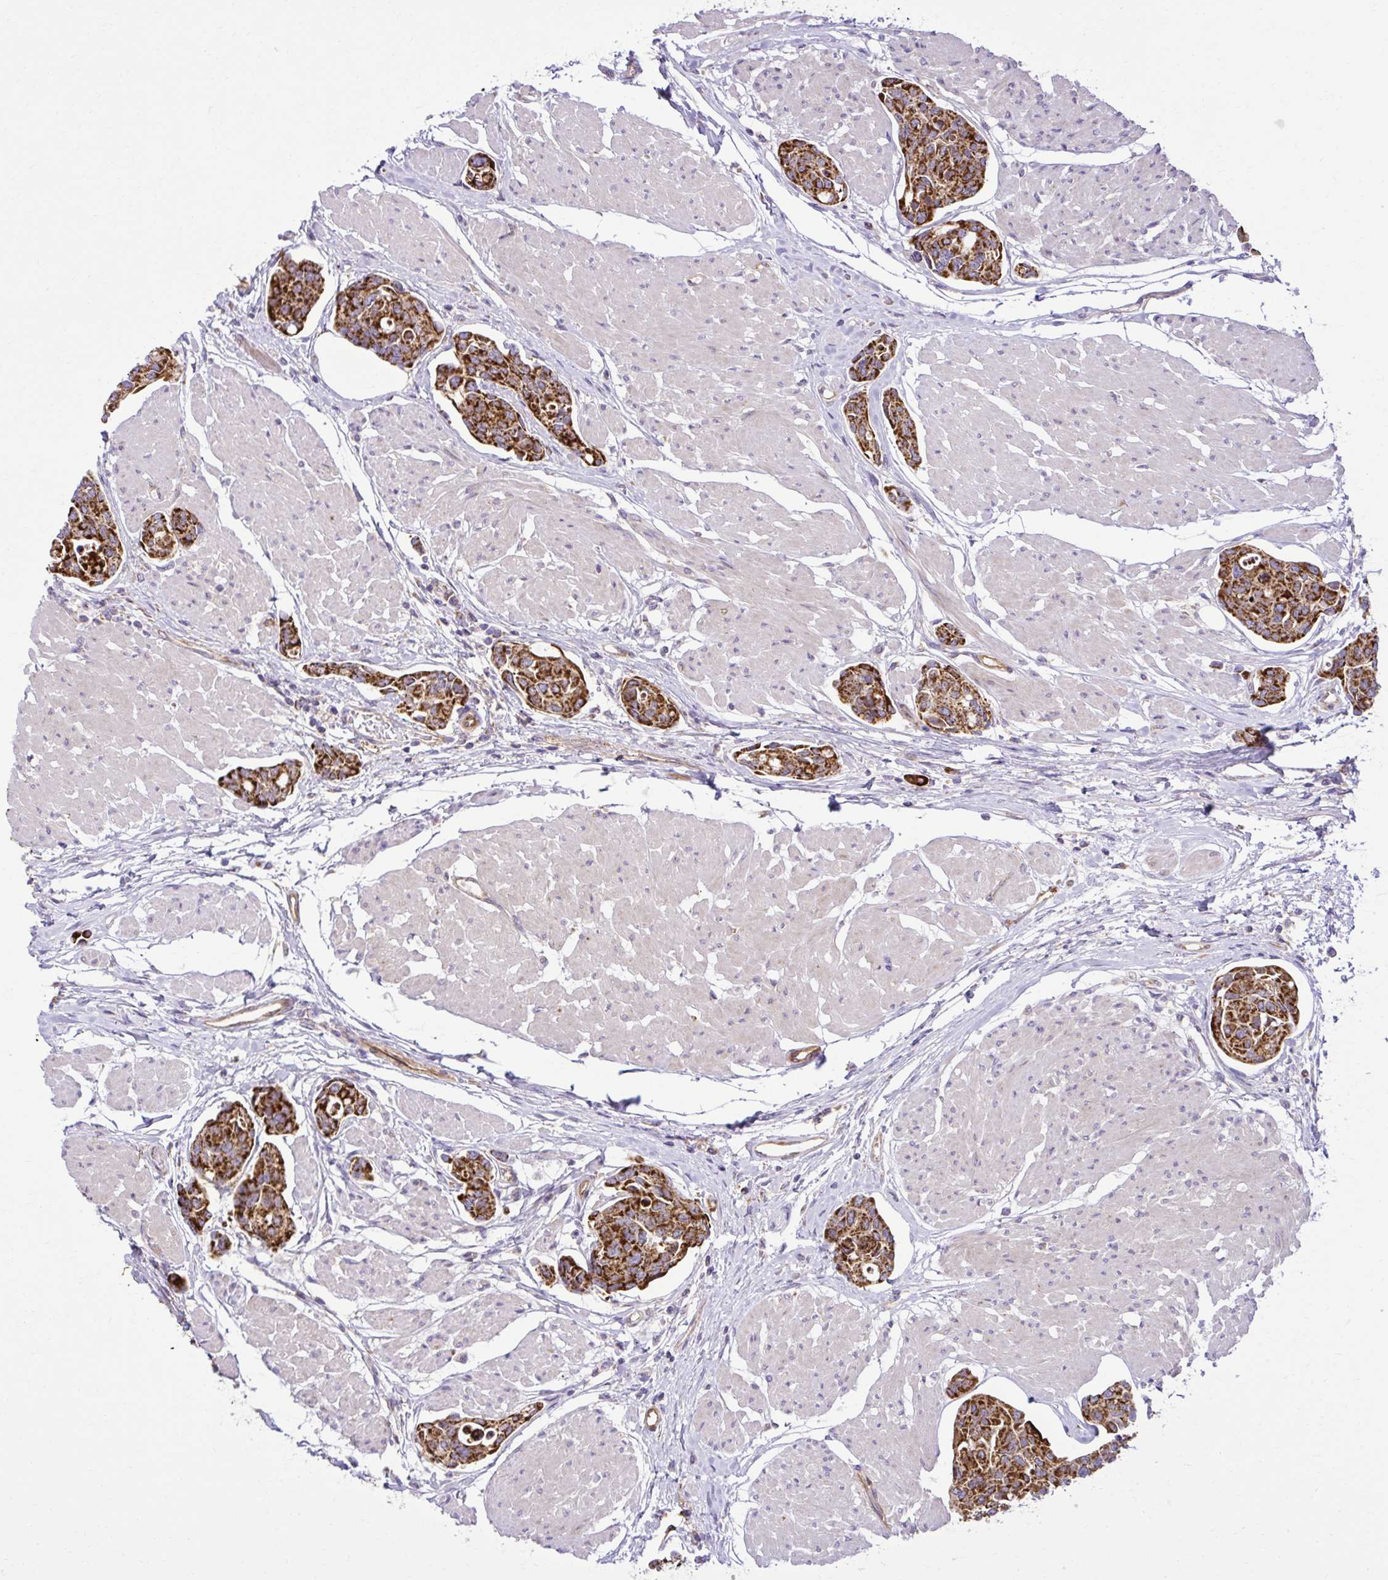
{"staining": {"intensity": "strong", "quantity": ">75%", "location": "cytoplasmic/membranous"}, "tissue": "urothelial cancer", "cell_type": "Tumor cells", "image_type": "cancer", "snomed": [{"axis": "morphology", "description": "Urothelial carcinoma, High grade"}, {"axis": "topography", "description": "Urinary bladder"}], "caption": "Urothelial carcinoma (high-grade) stained with immunohistochemistry shows strong cytoplasmic/membranous expression in about >75% of tumor cells.", "gene": "LIMS1", "patient": {"sex": "male", "age": 78}}